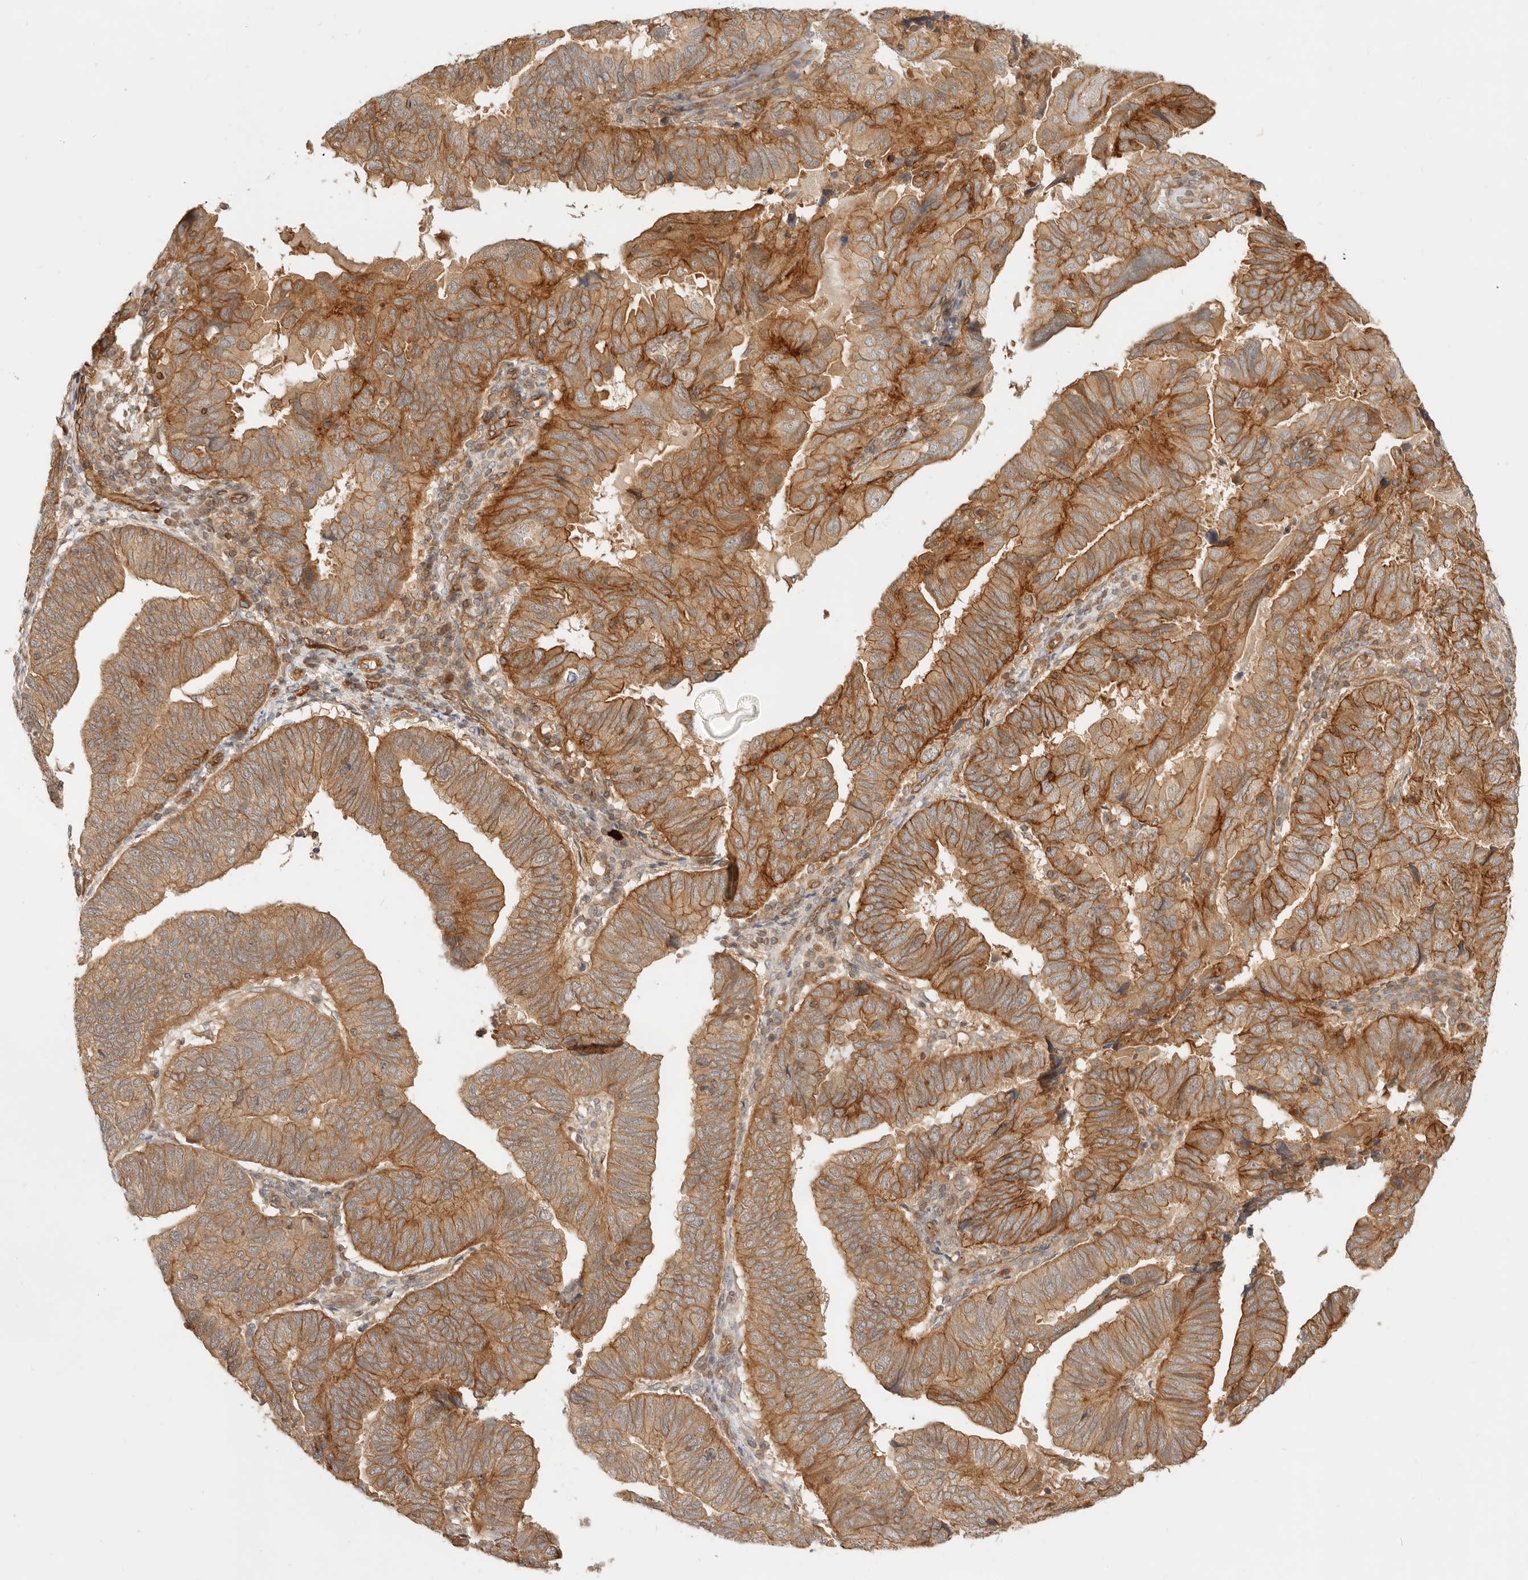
{"staining": {"intensity": "moderate", "quantity": ">75%", "location": "cytoplasmic/membranous"}, "tissue": "endometrial cancer", "cell_type": "Tumor cells", "image_type": "cancer", "snomed": [{"axis": "morphology", "description": "Adenocarcinoma, NOS"}, {"axis": "topography", "description": "Uterus"}], "caption": "DAB immunohistochemical staining of human endometrial cancer exhibits moderate cytoplasmic/membranous protein positivity in approximately >75% of tumor cells.", "gene": "UFSP1", "patient": {"sex": "female", "age": 77}}